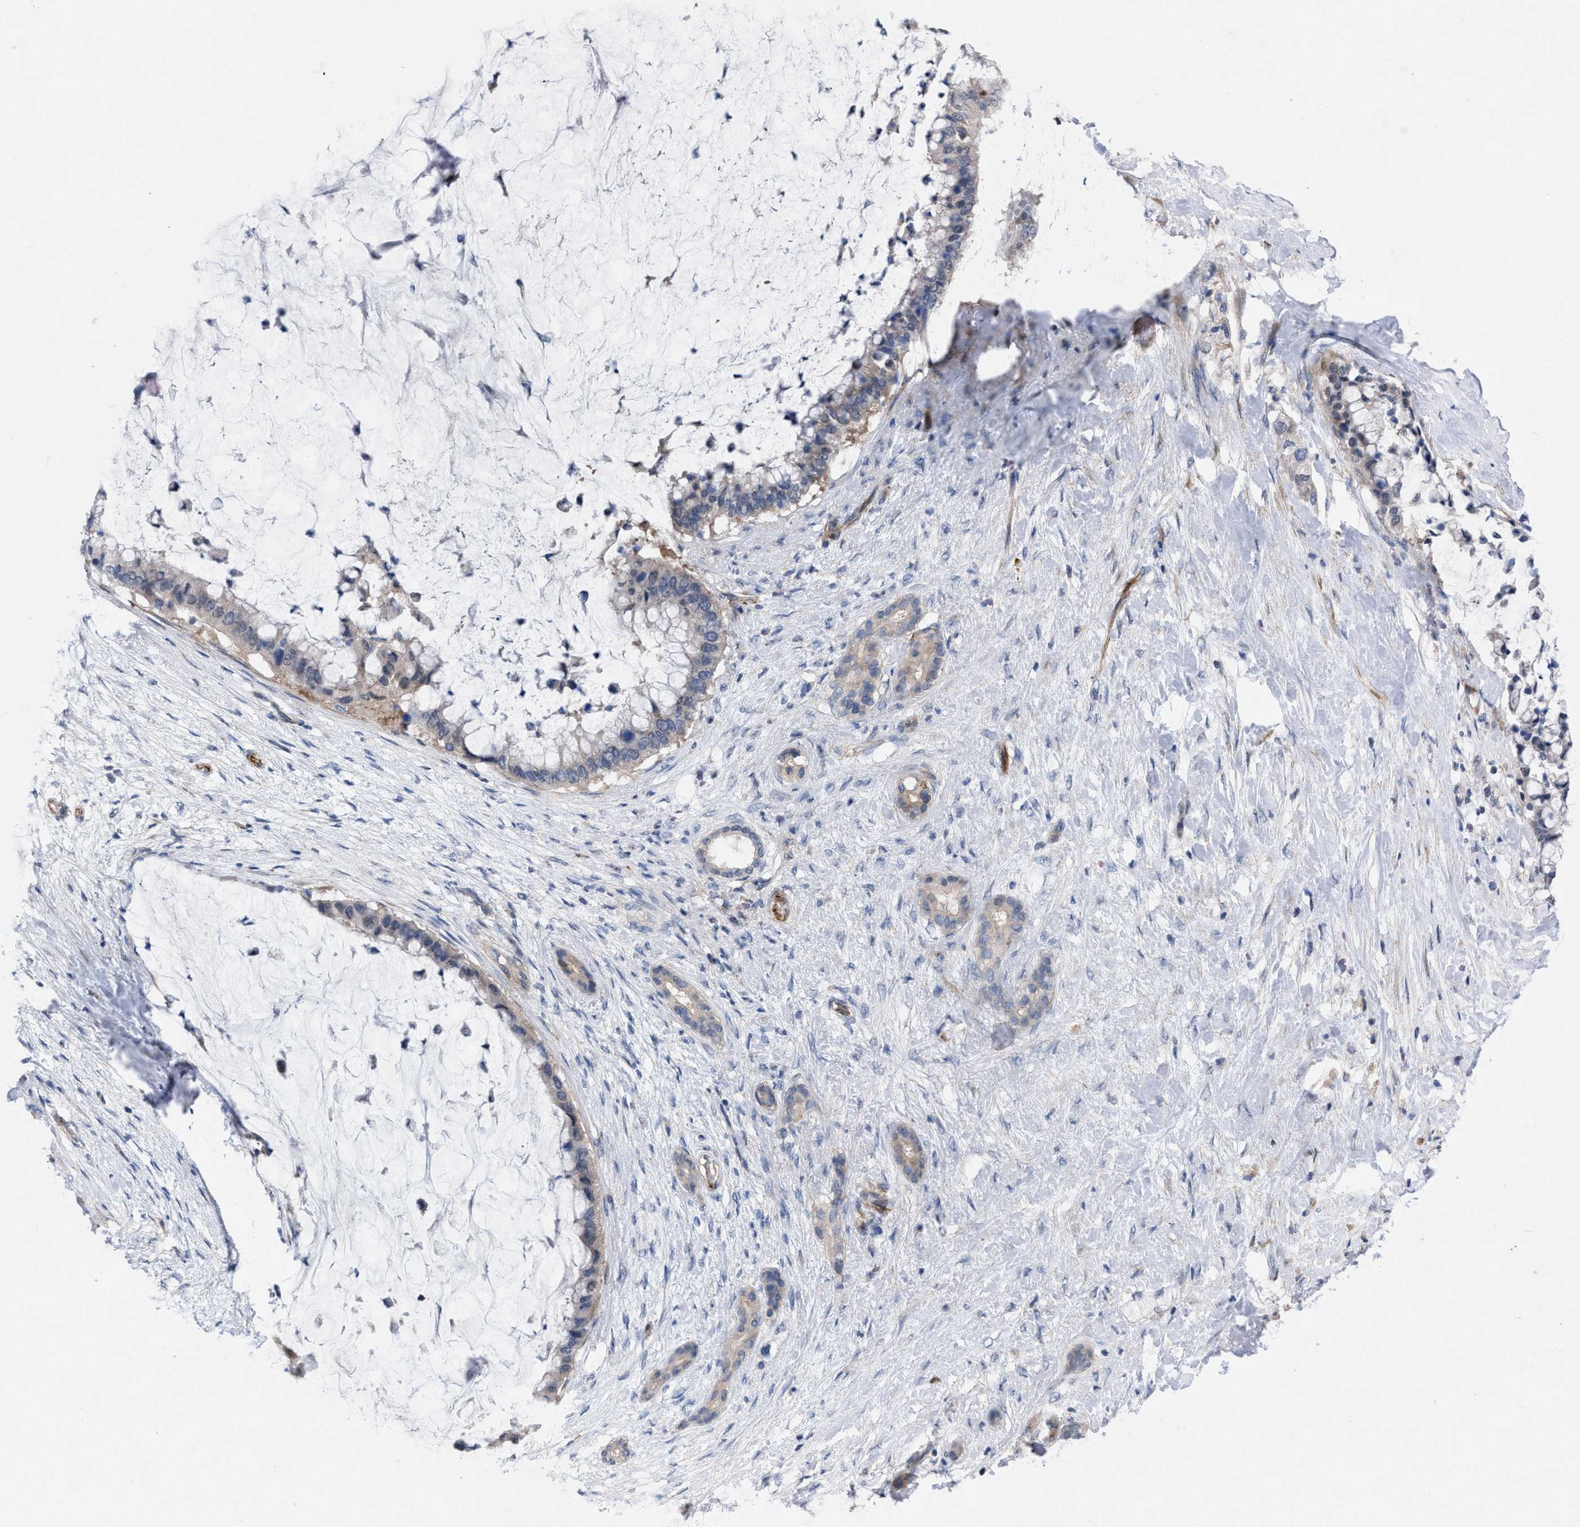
{"staining": {"intensity": "negative", "quantity": "none", "location": "none"}, "tissue": "pancreatic cancer", "cell_type": "Tumor cells", "image_type": "cancer", "snomed": [{"axis": "morphology", "description": "Adenocarcinoma, NOS"}, {"axis": "topography", "description": "Pancreas"}], "caption": "Tumor cells are negative for brown protein staining in pancreatic cancer (adenocarcinoma).", "gene": "TMEM131", "patient": {"sex": "male", "age": 41}}